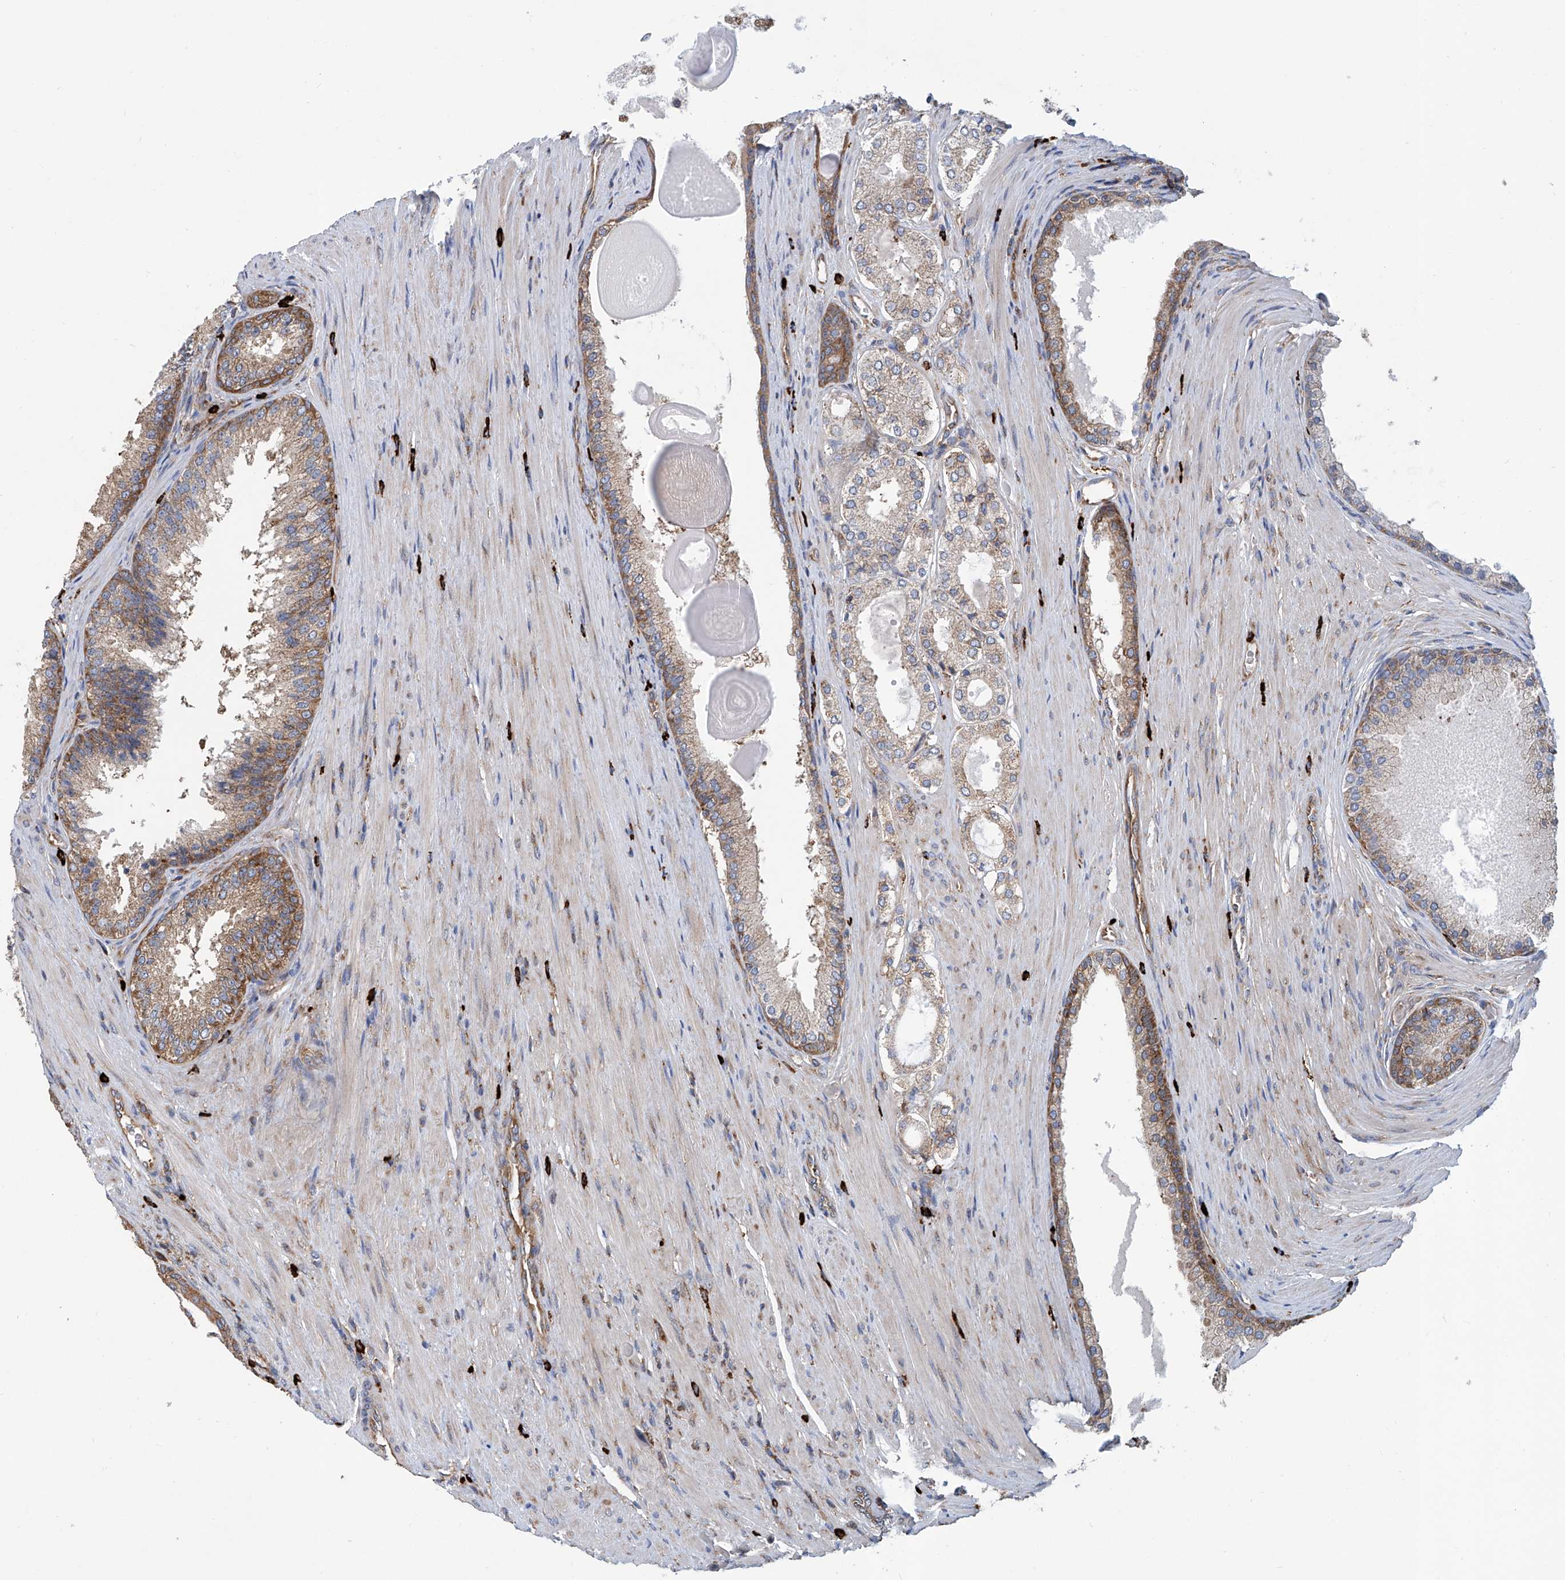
{"staining": {"intensity": "weak", "quantity": "<25%", "location": "cytoplasmic/membranous"}, "tissue": "prostate cancer", "cell_type": "Tumor cells", "image_type": "cancer", "snomed": [{"axis": "morphology", "description": "Adenocarcinoma, High grade"}, {"axis": "topography", "description": "Prostate"}], "caption": "Immunohistochemistry (IHC) of prostate cancer (adenocarcinoma (high-grade)) displays no expression in tumor cells.", "gene": "SENP2", "patient": {"sex": "male", "age": 60}}